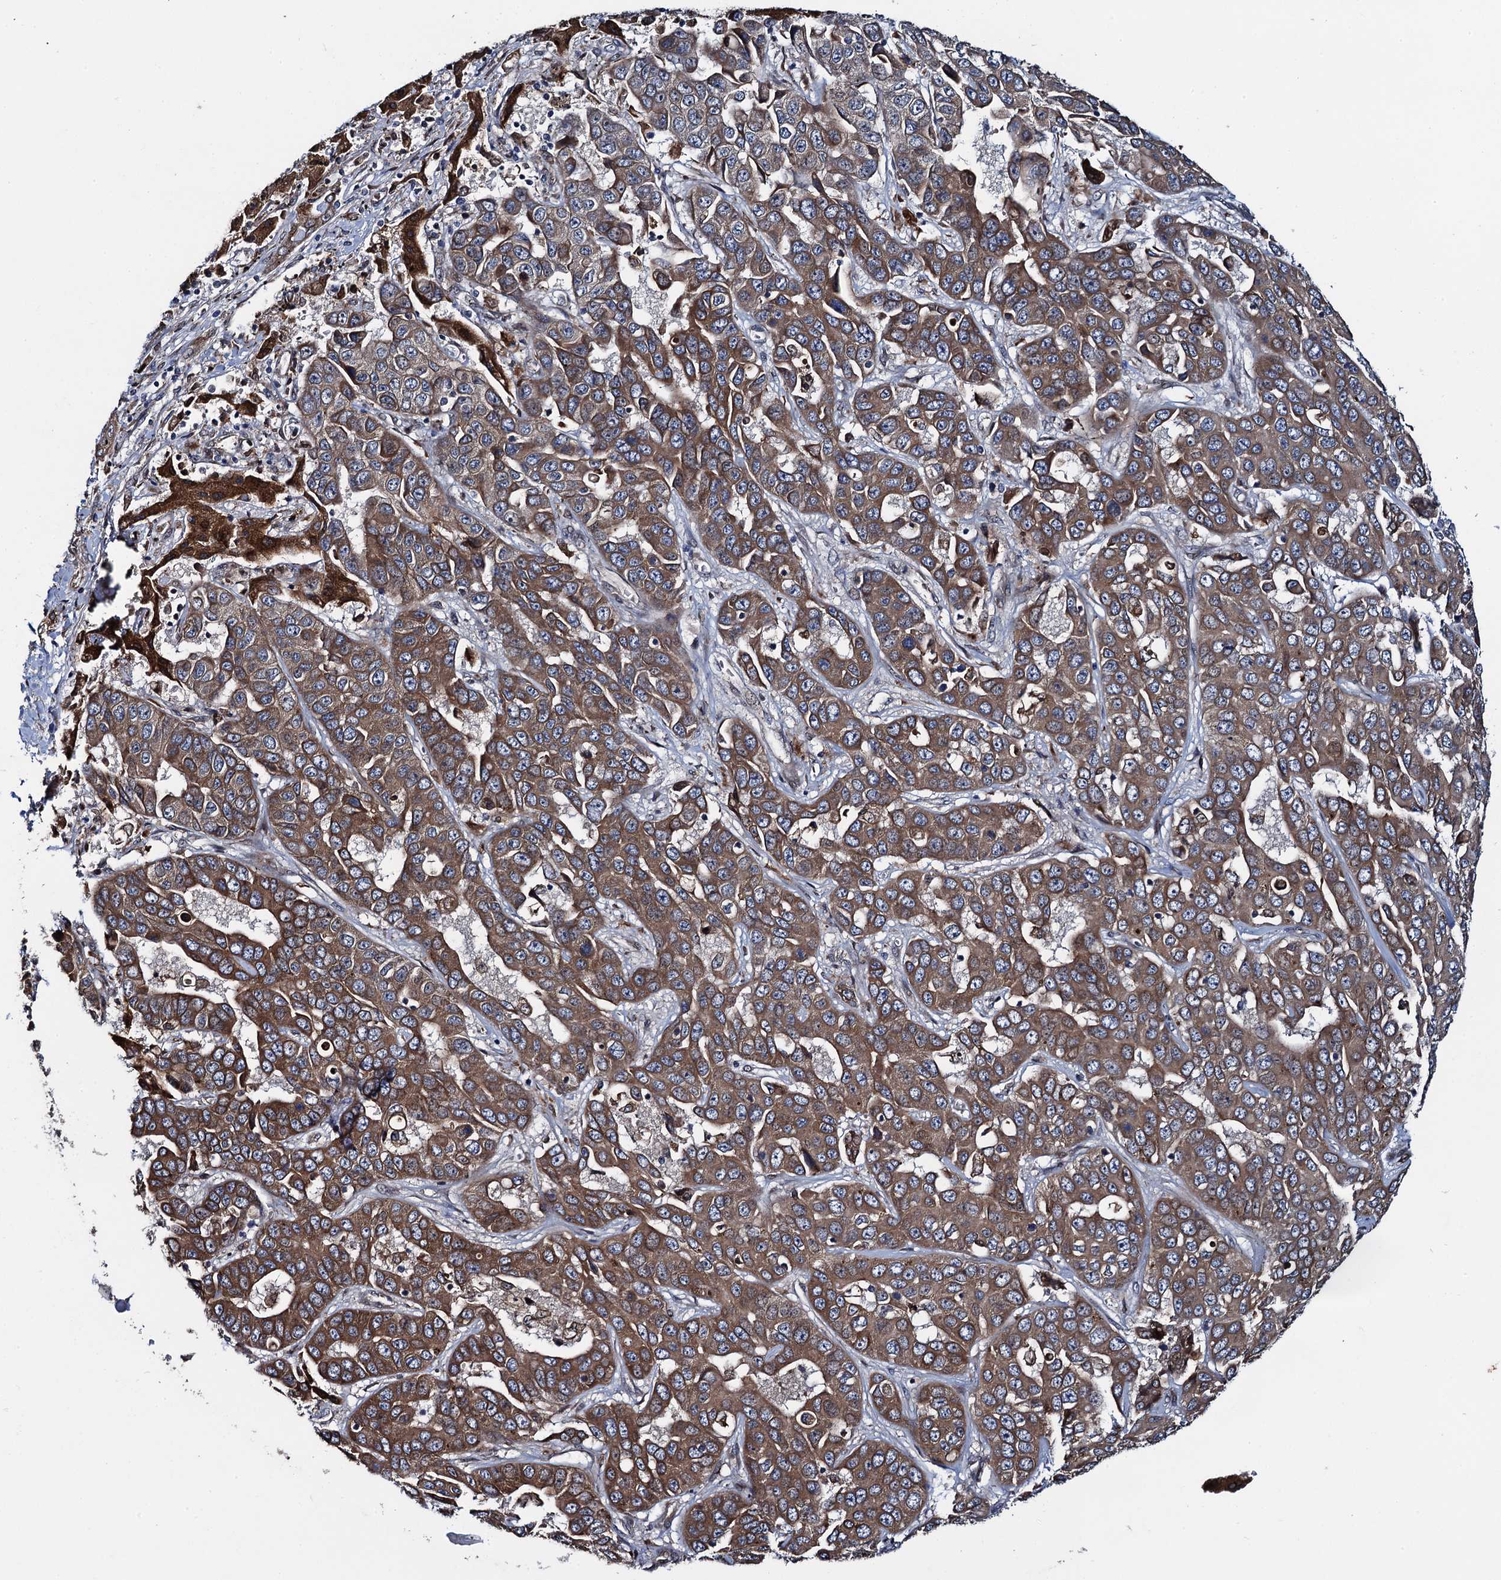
{"staining": {"intensity": "moderate", "quantity": ">75%", "location": "cytoplasmic/membranous"}, "tissue": "liver cancer", "cell_type": "Tumor cells", "image_type": "cancer", "snomed": [{"axis": "morphology", "description": "Cholangiocarcinoma"}, {"axis": "topography", "description": "Liver"}], "caption": "Immunohistochemistry photomicrograph of human liver cholangiocarcinoma stained for a protein (brown), which demonstrates medium levels of moderate cytoplasmic/membranous expression in about >75% of tumor cells.", "gene": "EVX2", "patient": {"sex": "female", "age": 52}}